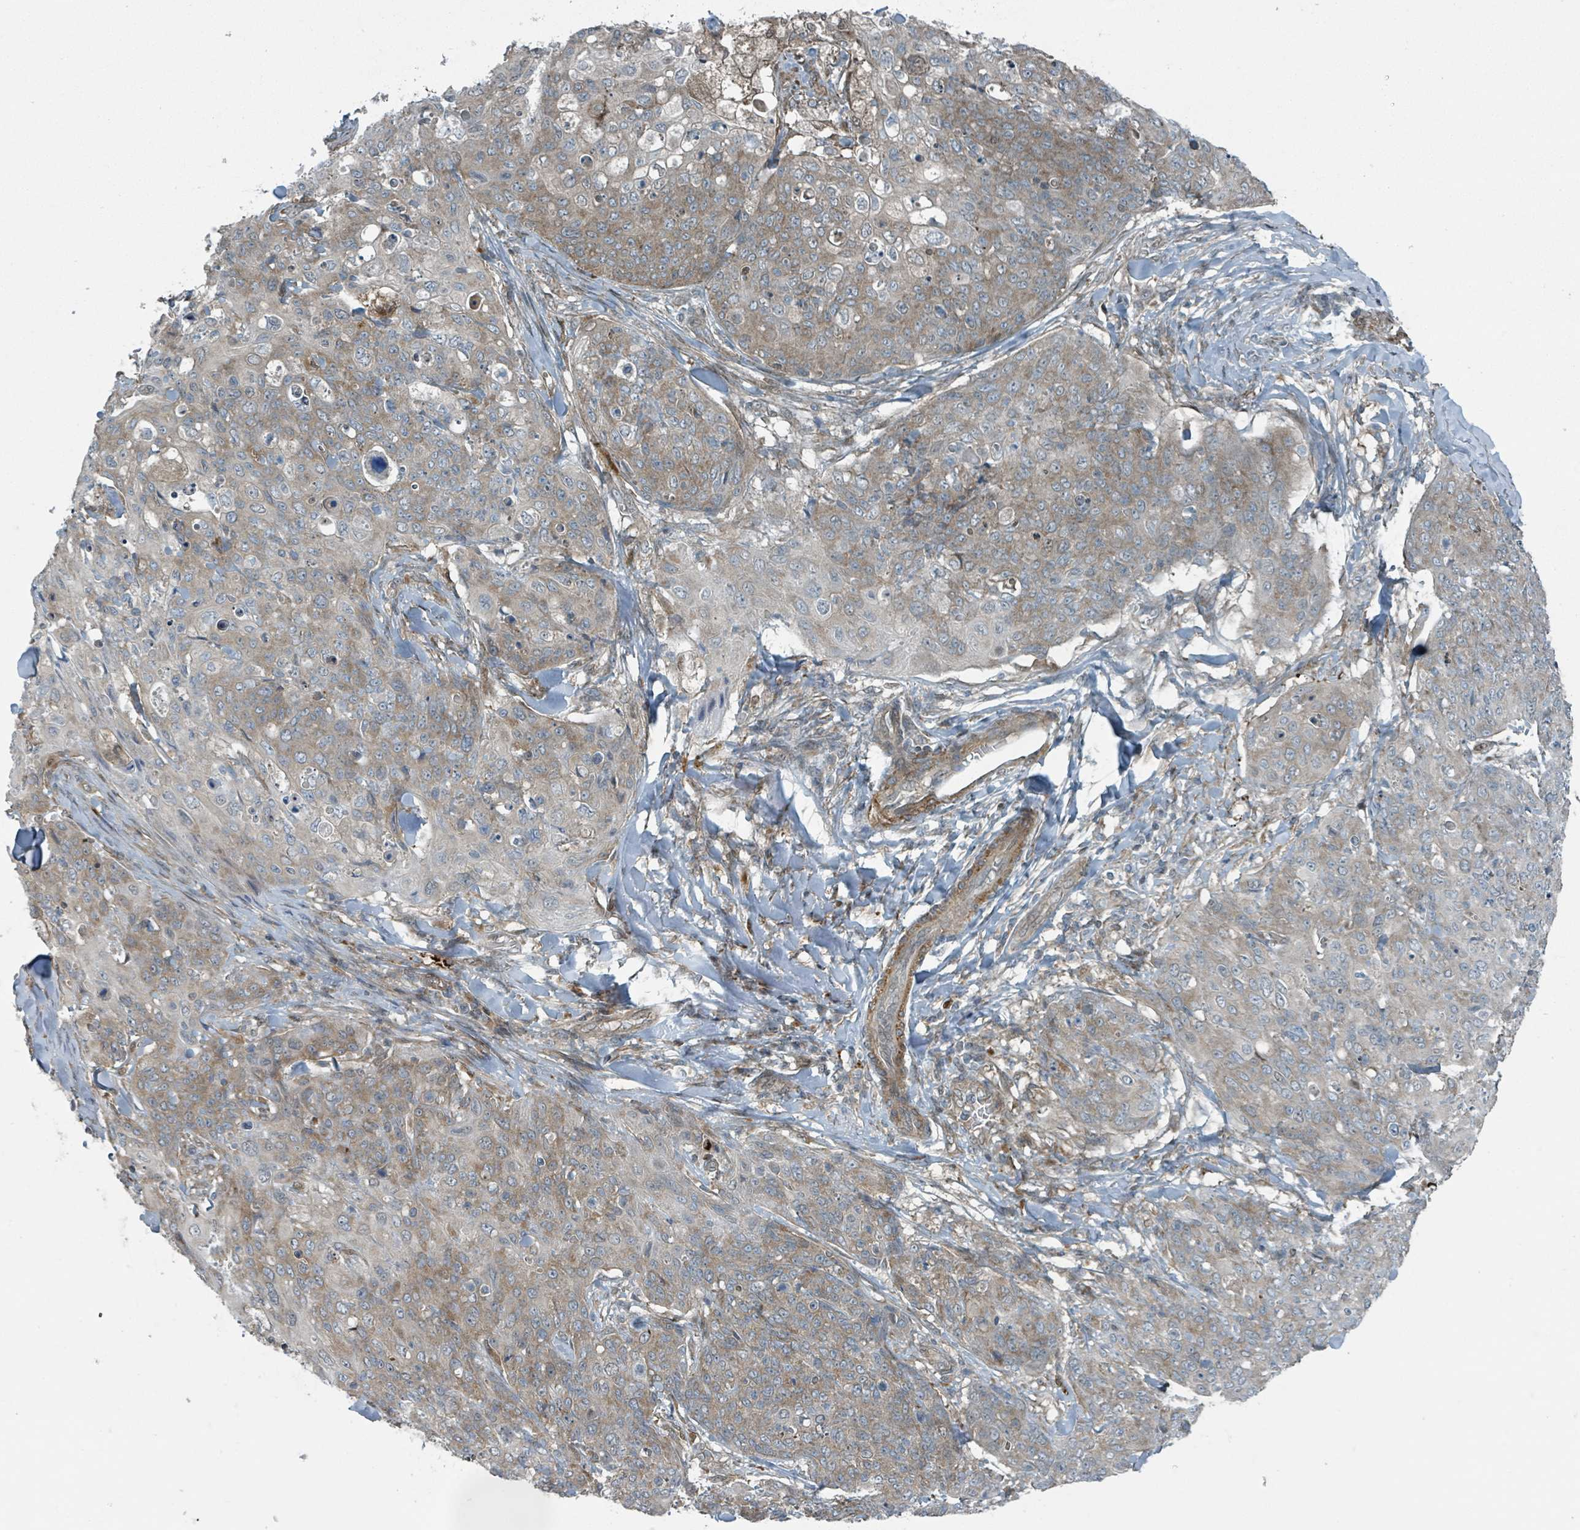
{"staining": {"intensity": "weak", "quantity": "25%-75%", "location": "cytoplasmic/membranous"}, "tissue": "skin cancer", "cell_type": "Tumor cells", "image_type": "cancer", "snomed": [{"axis": "morphology", "description": "Squamous cell carcinoma, NOS"}, {"axis": "topography", "description": "Skin"}, {"axis": "topography", "description": "Vulva"}], "caption": "Immunohistochemistry histopathology image of neoplastic tissue: human skin cancer stained using immunohistochemistry demonstrates low levels of weak protein expression localized specifically in the cytoplasmic/membranous of tumor cells, appearing as a cytoplasmic/membranous brown color.", "gene": "RHPN2", "patient": {"sex": "female", "age": 85}}